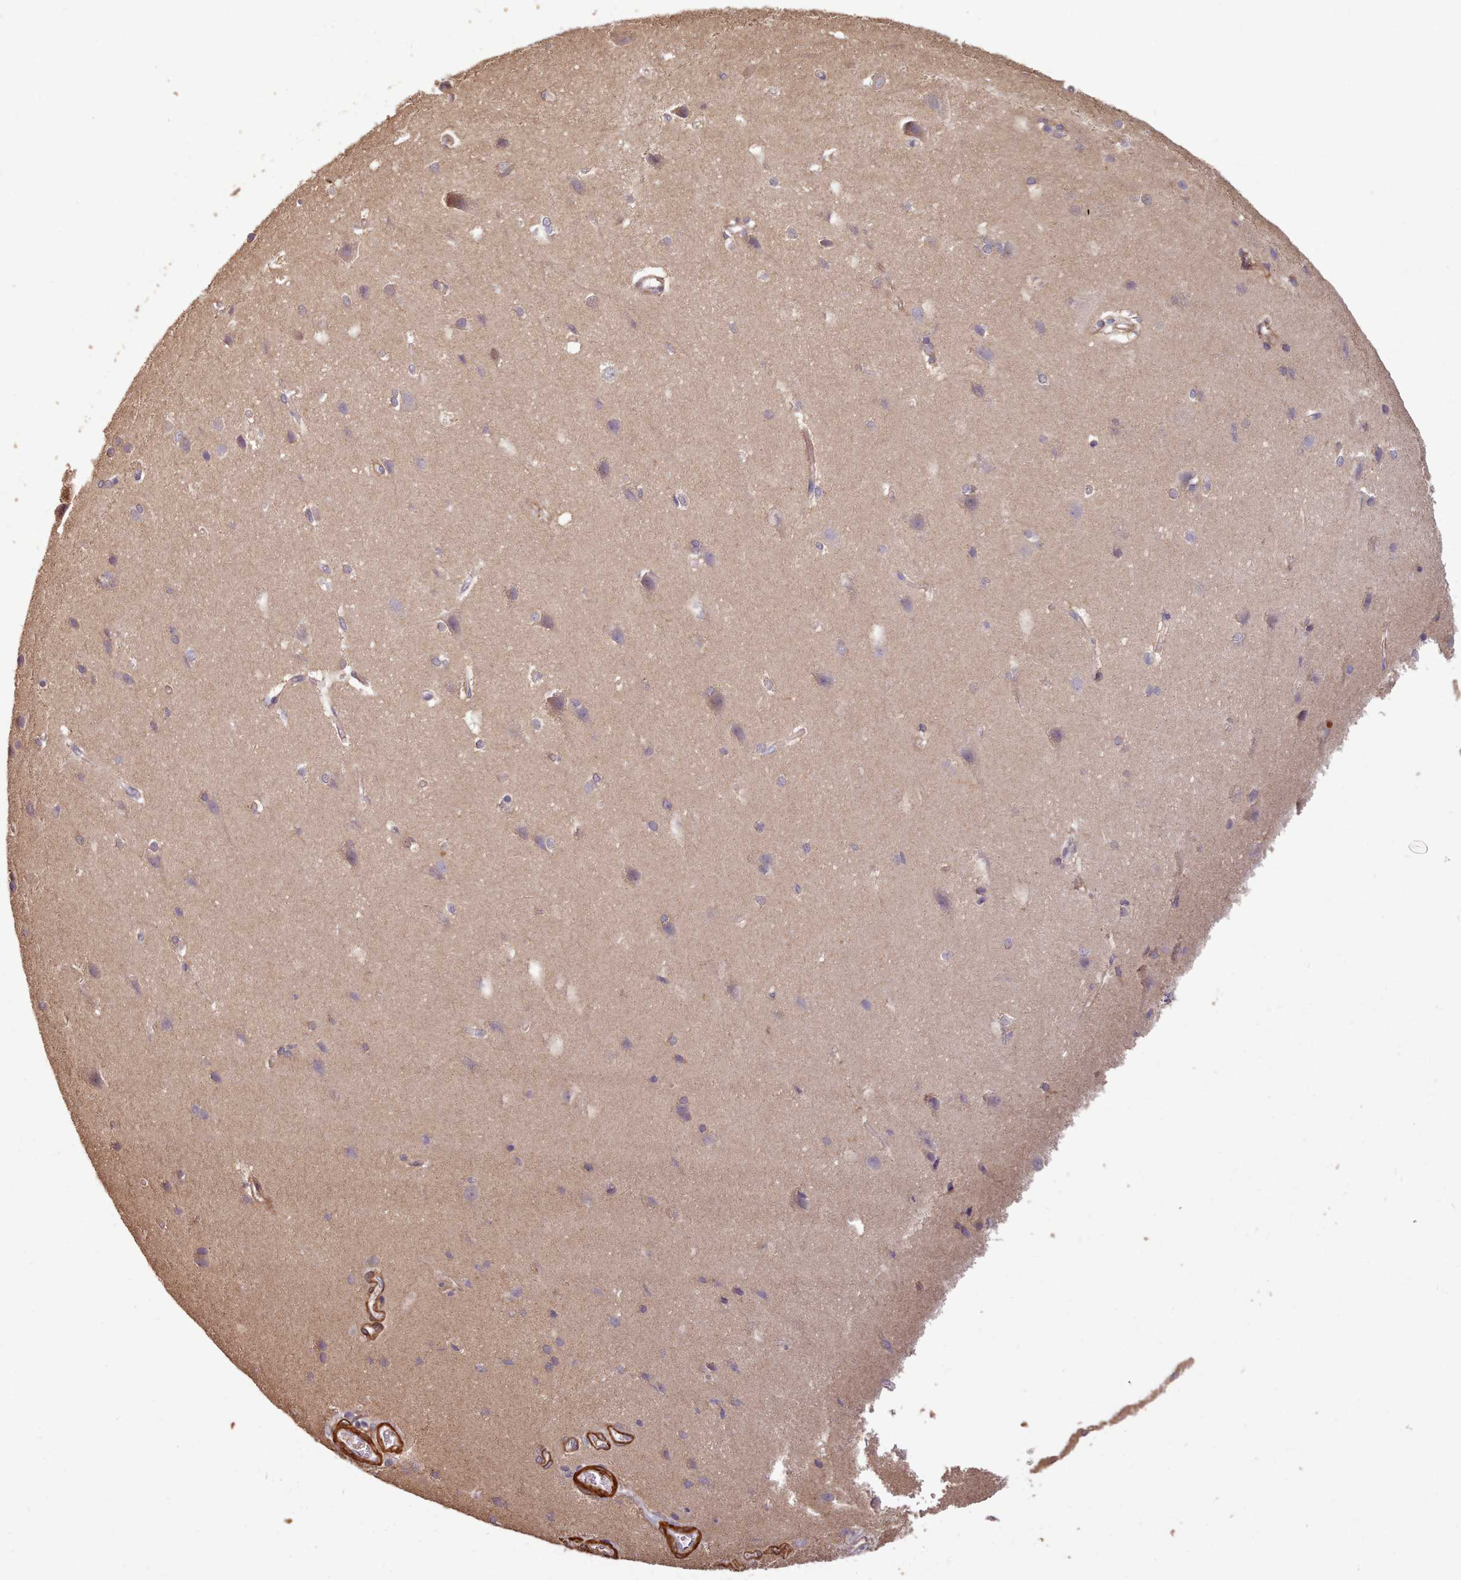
{"staining": {"intensity": "strong", "quantity": "25%-75%", "location": "cytoplasmic/membranous"}, "tissue": "cerebral cortex", "cell_type": "Endothelial cells", "image_type": "normal", "snomed": [{"axis": "morphology", "description": "Normal tissue, NOS"}, {"axis": "topography", "description": "Cerebral cortex"}], "caption": "Cerebral cortex was stained to show a protein in brown. There is high levels of strong cytoplasmic/membranous staining in approximately 25%-75% of endothelial cells. Immunohistochemistry stains the protein in brown and the nuclei are stained blue.", "gene": "NLRC4", "patient": {"sex": "male", "age": 37}}